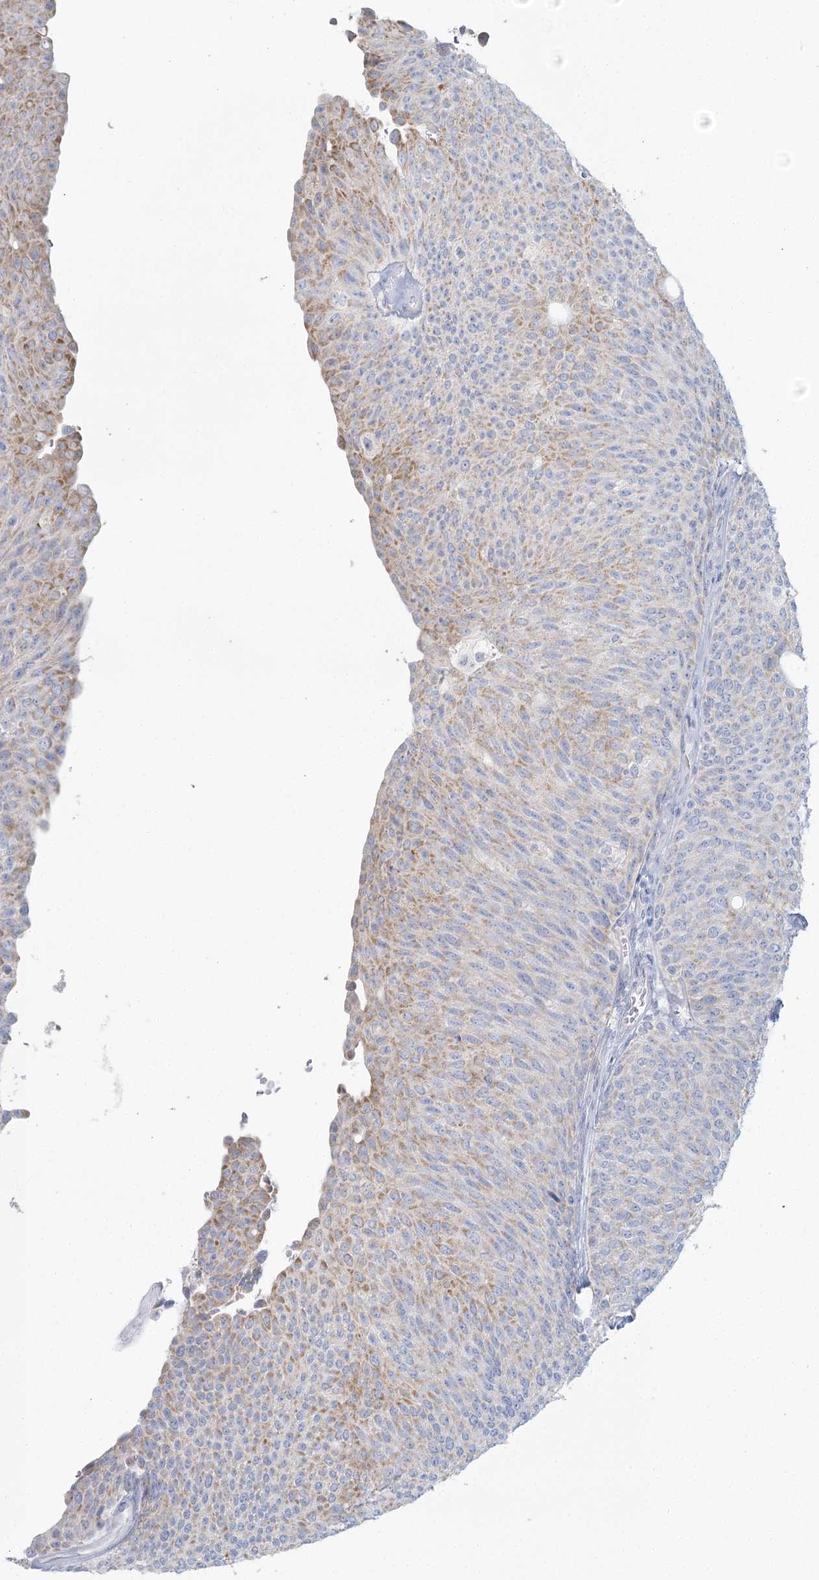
{"staining": {"intensity": "moderate", "quantity": "<25%", "location": "cytoplasmic/membranous"}, "tissue": "urothelial cancer", "cell_type": "Tumor cells", "image_type": "cancer", "snomed": [{"axis": "morphology", "description": "Urothelial carcinoma, Low grade"}, {"axis": "topography", "description": "Urinary bladder"}], "caption": "This micrograph reveals IHC staining of human urothelial cancer, with low moderate cytoplasmic/membranous positivity in about <25% of tumor cells.", "gene": "BPHL", "patient": {"sex": "female", "age": 79}}